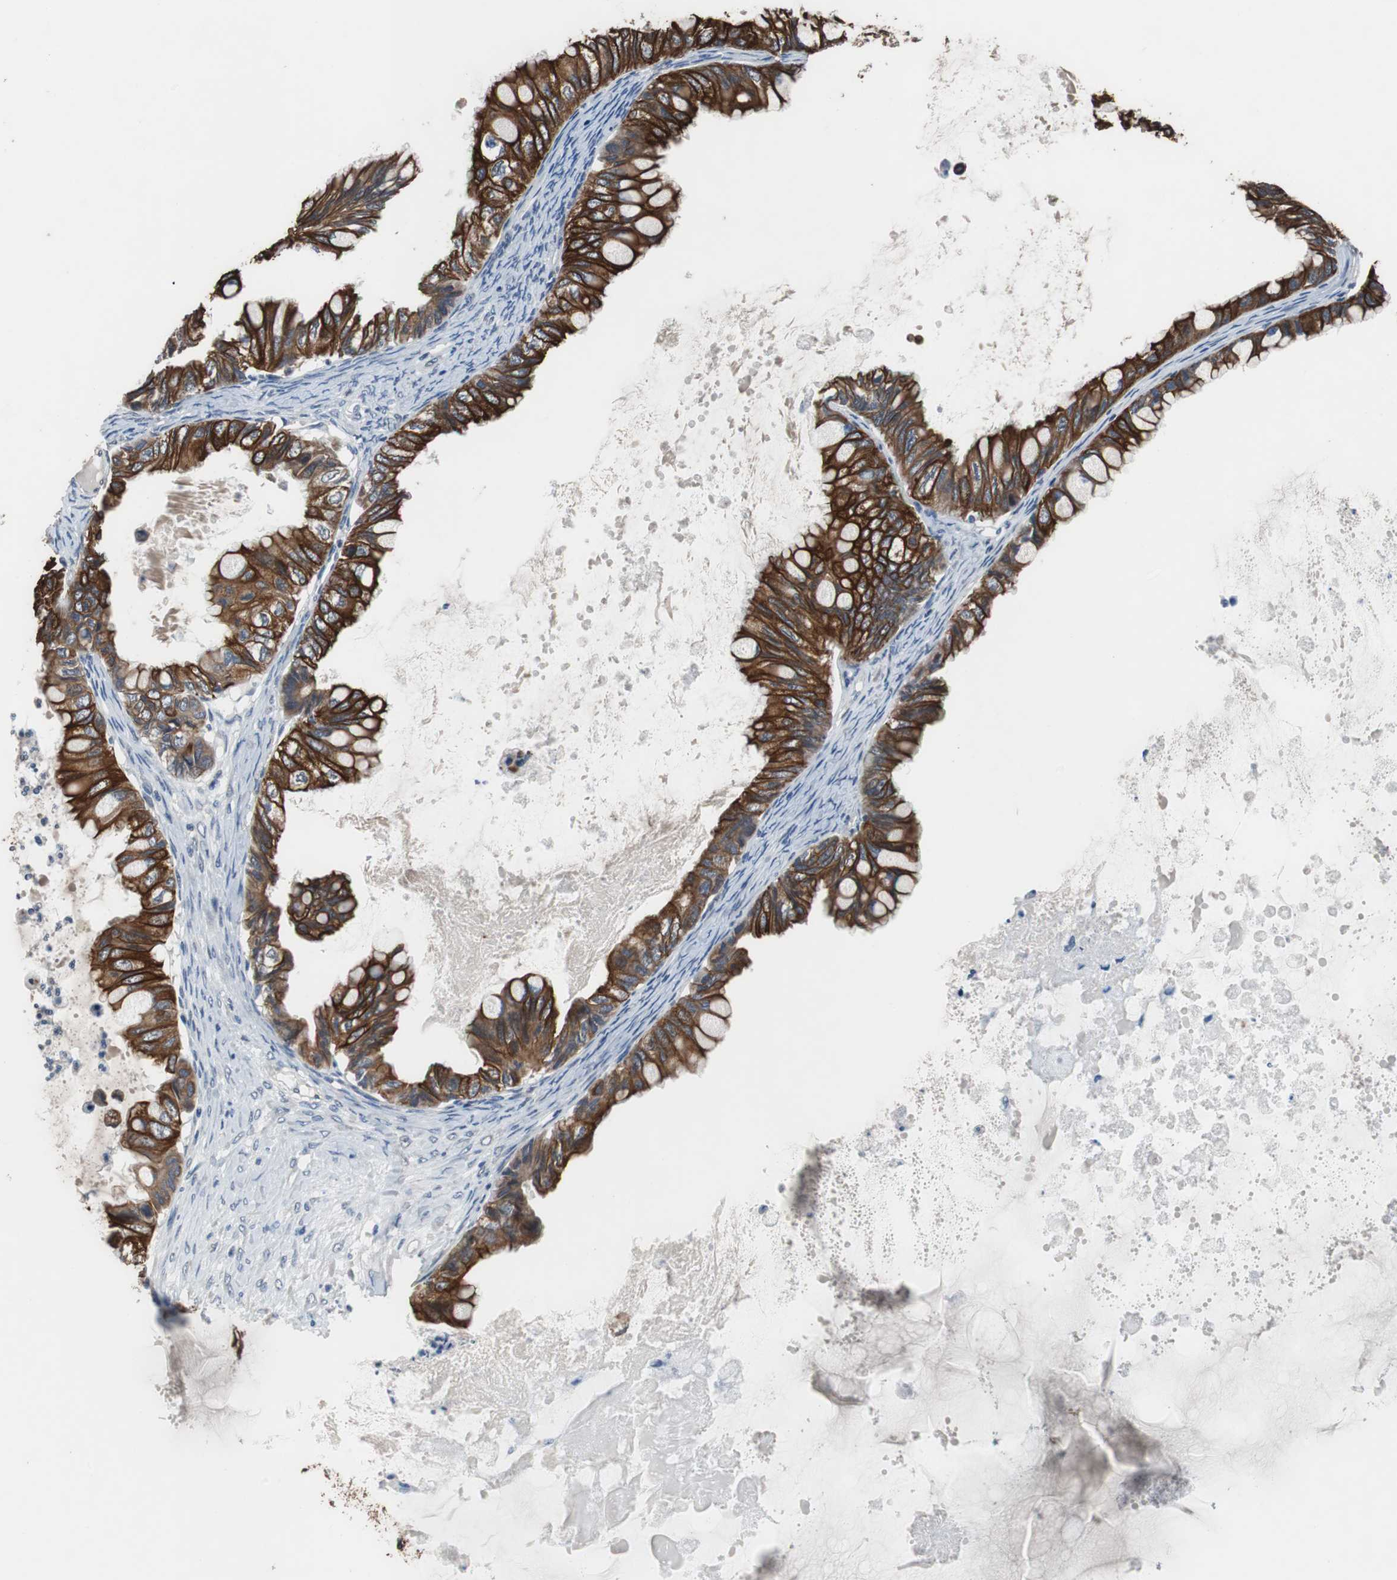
{"staining": {"intensity": "strong", "quantity": ">75%", "location": "cytoplasmic/membranous"}, "tissue": "ovarian cancer", "cell_type": "Tumor cells", "image_type": "cancer", "snomed": [{"axis": "morphology", "description": "Cystadenocarcinoma, mucinous, NOS"}, {"axis": "topography", "description": "Ovary"}], "caption": "Immunohistochemistry (IHC) photomicrograph of human ovarian mucinous cystadenocarcinoma stained for a protein (brown), which reveals high levels of strong cytoplasmic/membranous positivity in about >75% of tumor cells.", "gene": "USP10", "patient": {"sex": "female", "age": 80}}